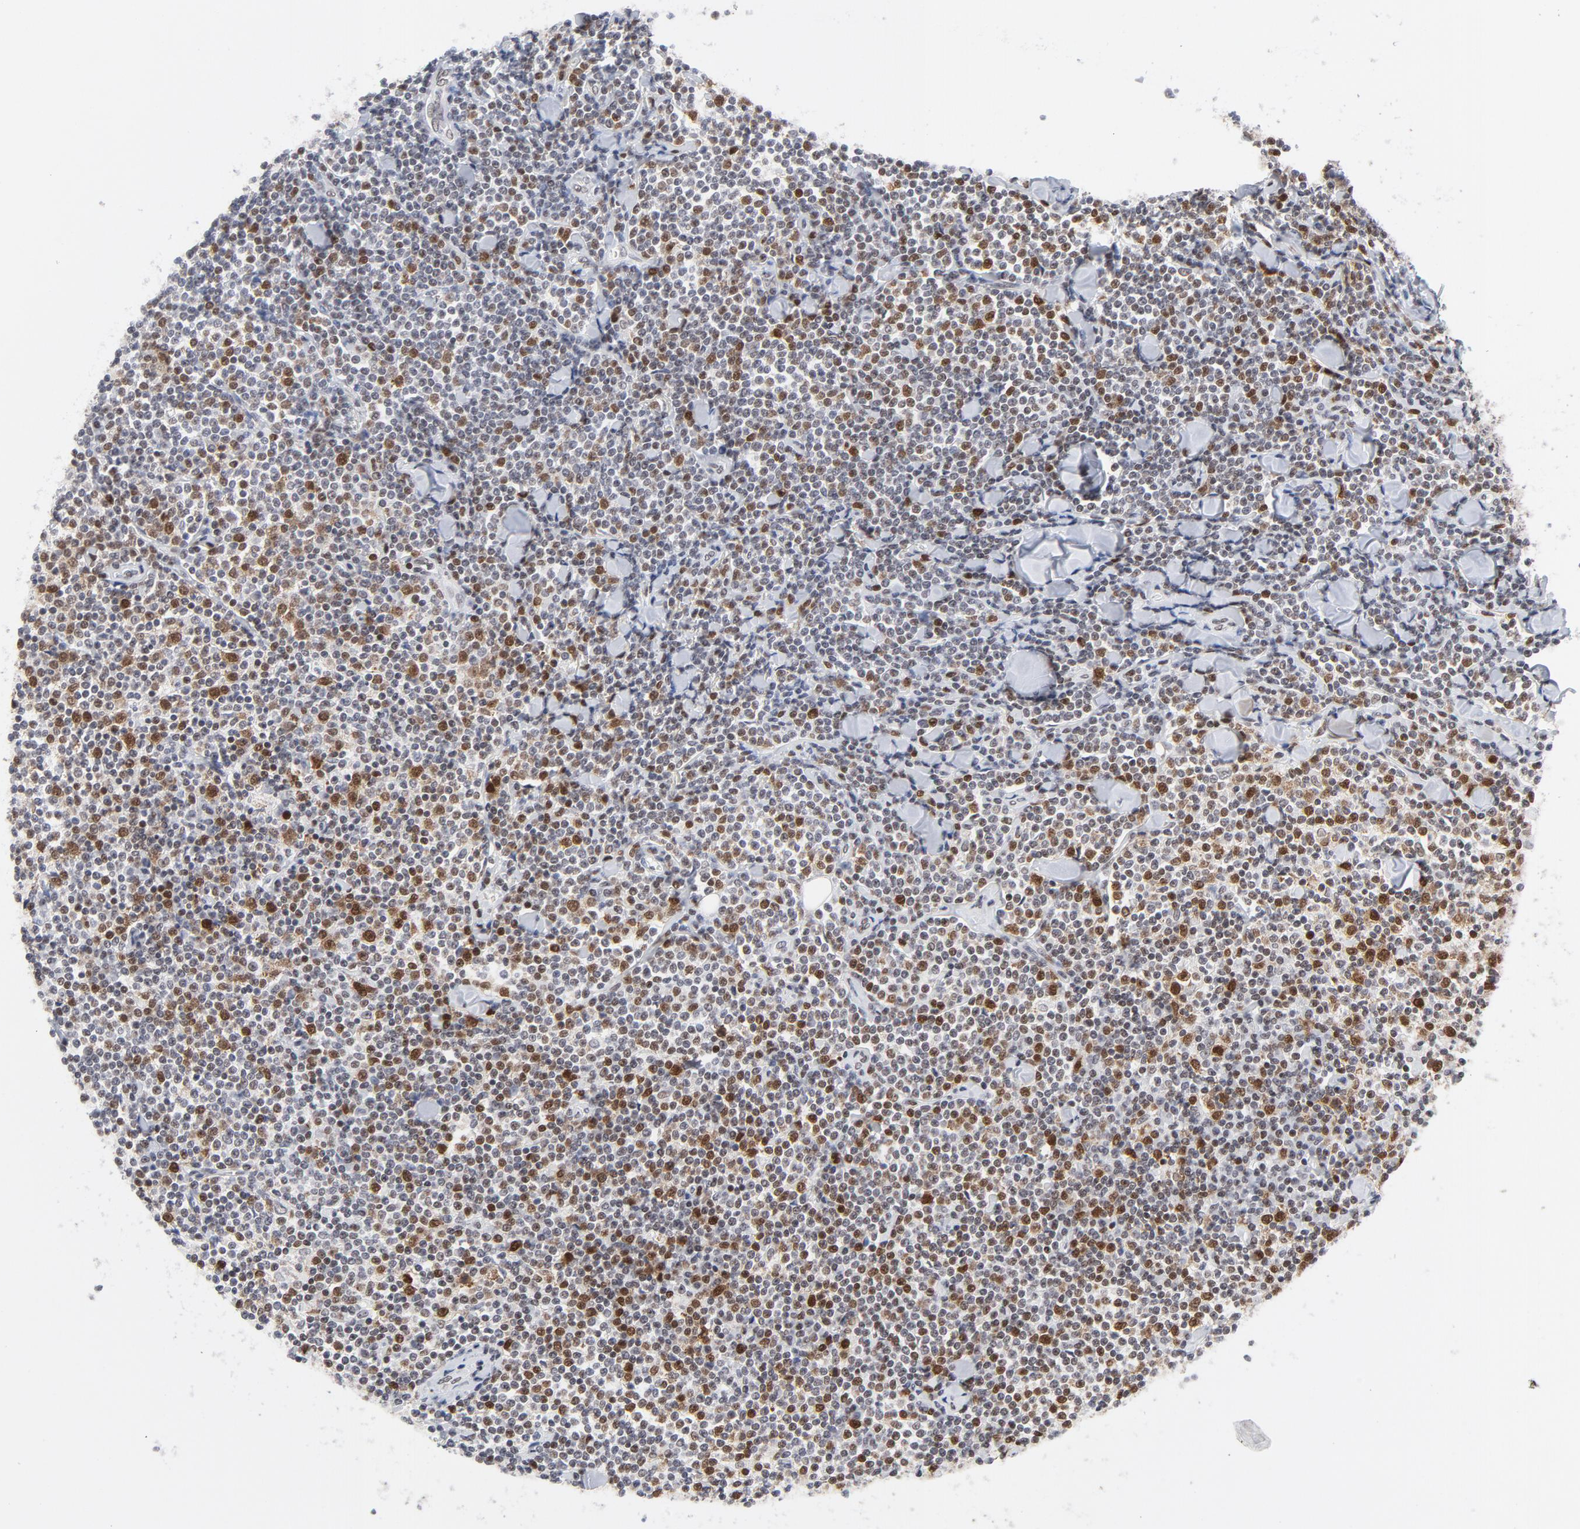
{"staining": {"intensity": "moderate", "quantity": "25%-75%", "location": "nuclear"}, "tissue": "lymphoma", "cell_type": "Tumor cells", "image_type": "cancer", "snomed": [{"axis": "morphology", "description": "Malignant lymphoma, non-Hodgkin's type, Low grade"}, {"axis": "topography", "description": "Soft tissue"}], "caption": "A histopathology image showing moderate nuclear staining in approximately 25%-75% of tumor cells in low-grade malignant lymphoma, non-Hodgkin's type, as visualized by brown immunohistochemical staining.", "gene": "RFC4", "patient": {"sex": "male", "age": 92}}